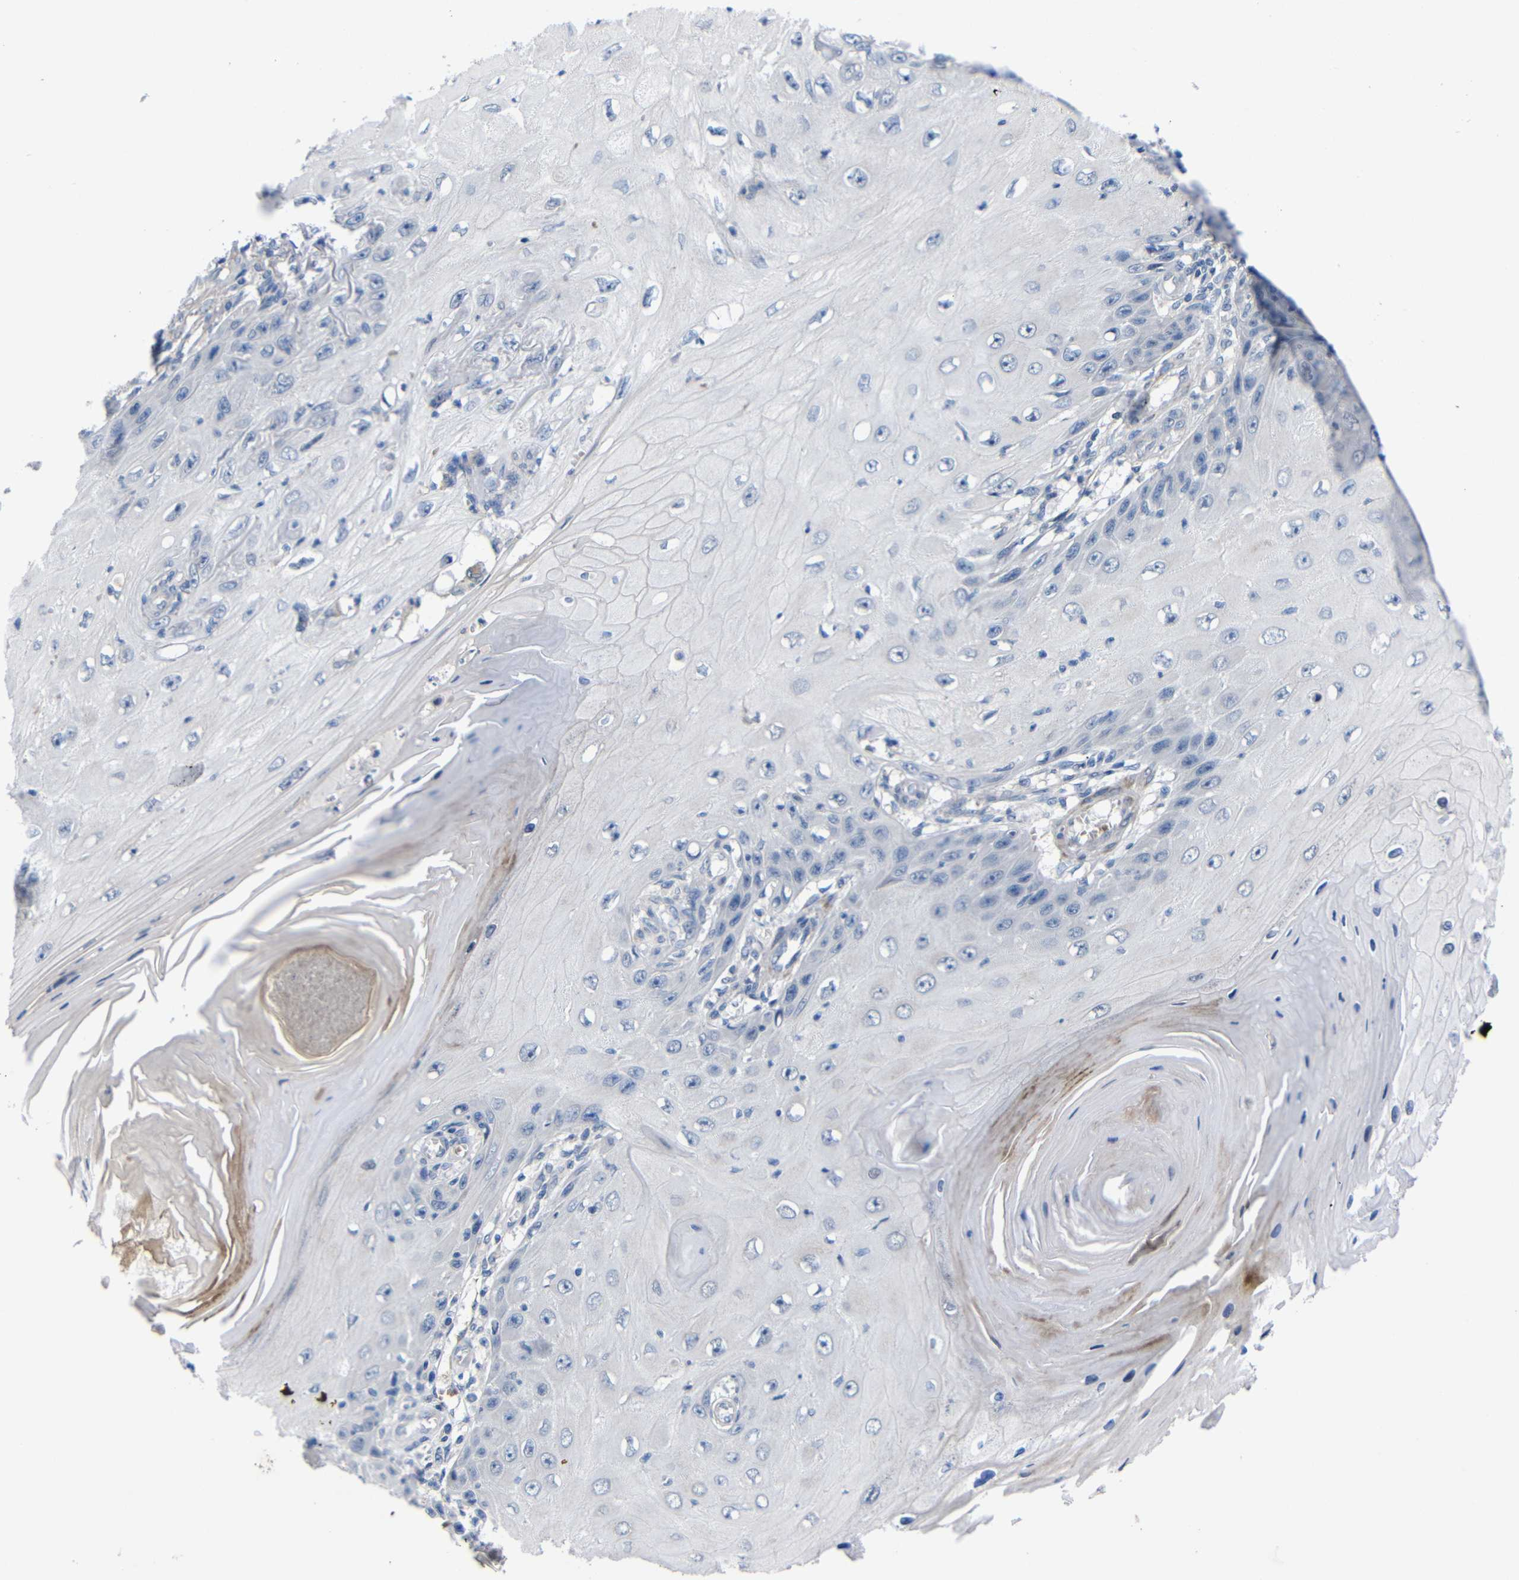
{"staining": {"intensity": "negative", "quantity": "none", "location": "none"}, "tissue": "skin cancer", "cell_type": "Tumor cells", "image_type": "cancer", "snomed": [{"axis": "morphology", "description": "Squamous cell carcinoma, NOS"}, {"axis": "topography", "description": "Skin"}], "caption": "Immunohistochemistry (IHC) of skin cancer (squamous cell carcinoma) exhibits no expression in tumor cells. (Stains: DAB (3,3'-diaminobenzidine) immunohistochemistry (IHC) with hematoxylin counter stain, Microscopy: brightfield microscopy at high magnification).", "gene": "CMTM1", "patient": {"sex": "female", "age": 73}}